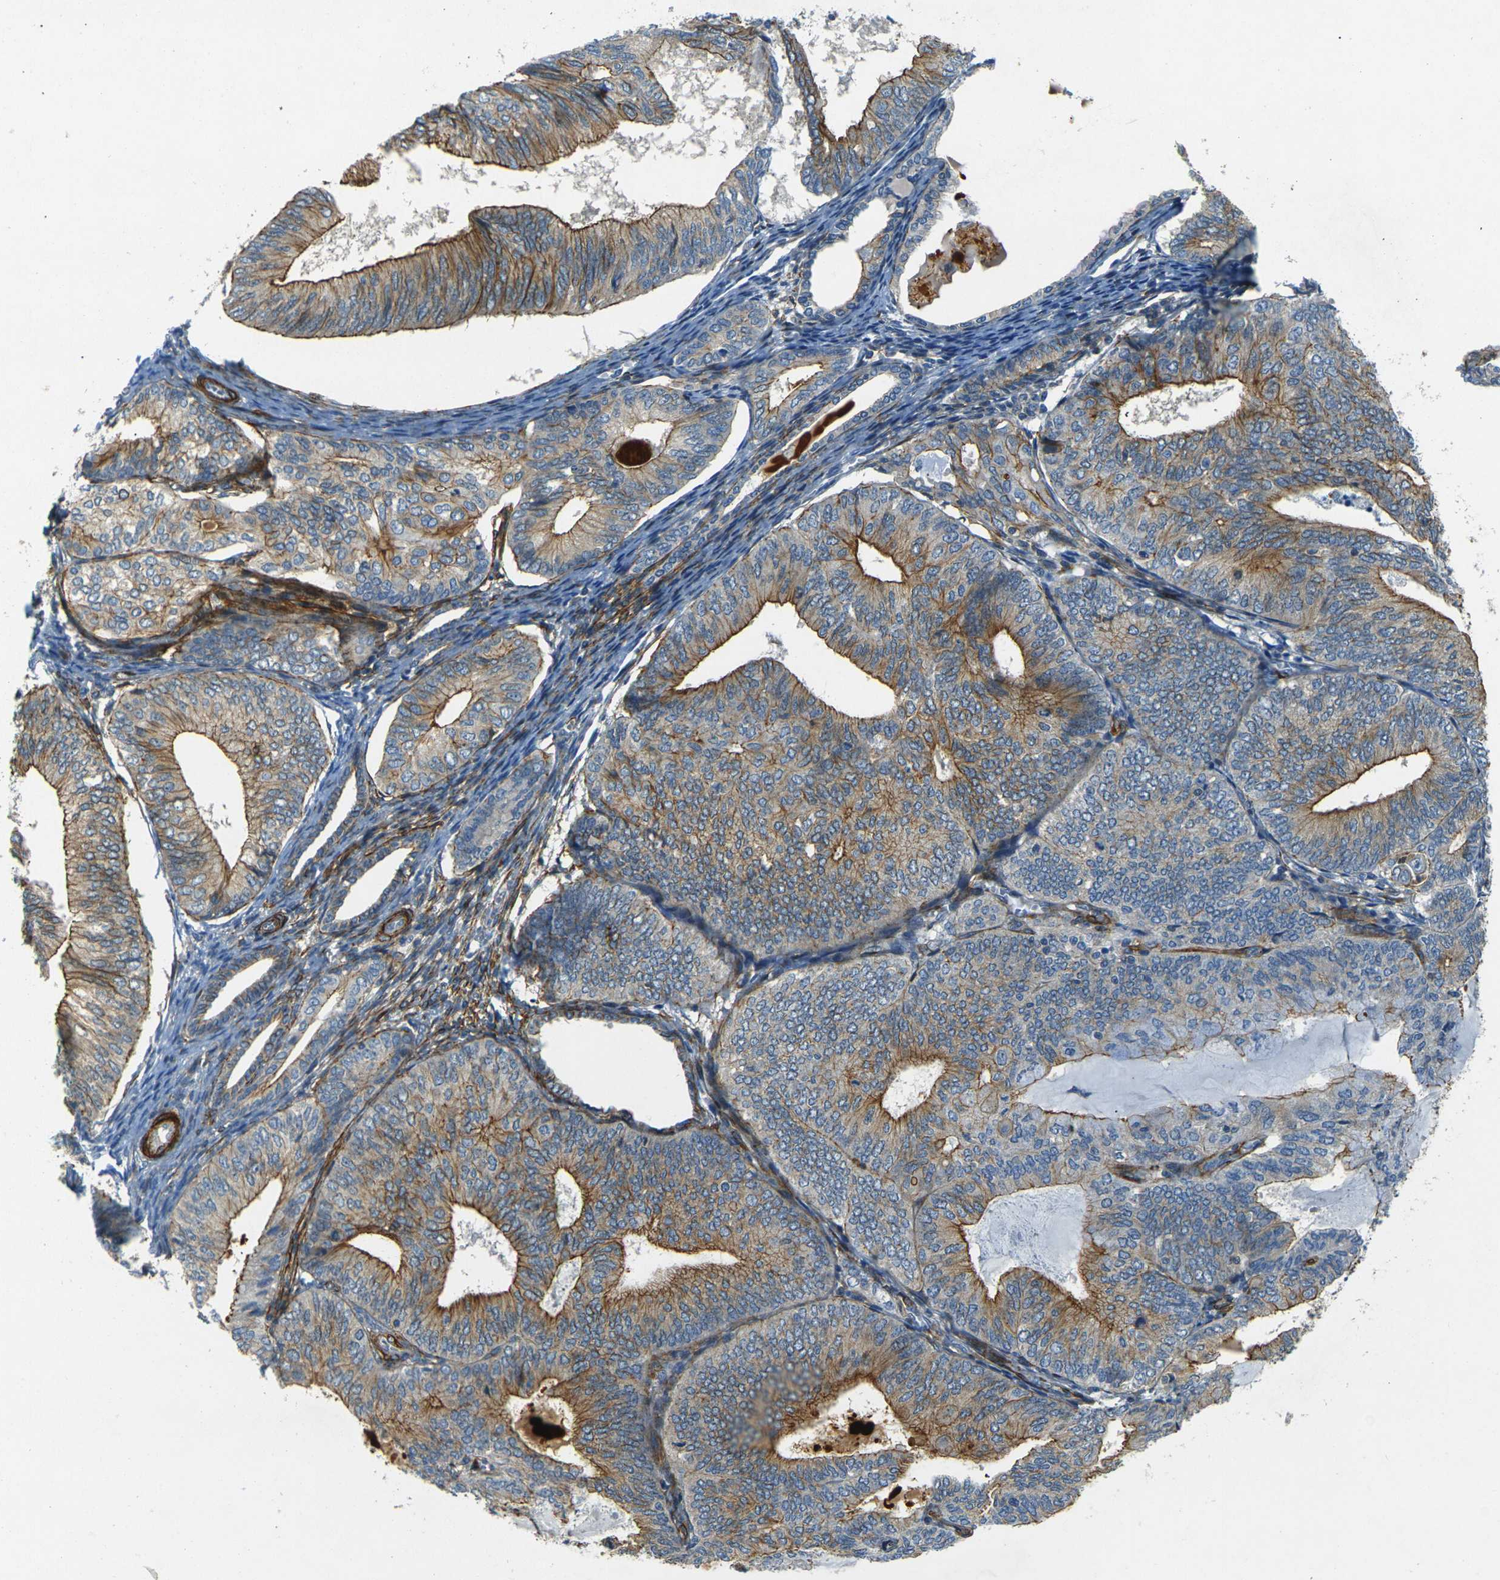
{"staining": {"intensity": "moderate", "quantity": "25%-75%", "location": "cytoplasmic/membranous"}, "tissue": "endometrial cancer", "cell_type": "Tumor cells", "image_type": "cancer", "snomed": [{"axis": "morphology", "description": "Adenocarcinoma, NOS"}, {"axis": "topography", "description": "Endometrium"}], "caption": "Adenocarcinoma (endometrial) stained with a protein marker demonstrates moderate staining in tumor cells.", "gene": "EPHA7", "patient": {"sex": "female", "age": 81}}